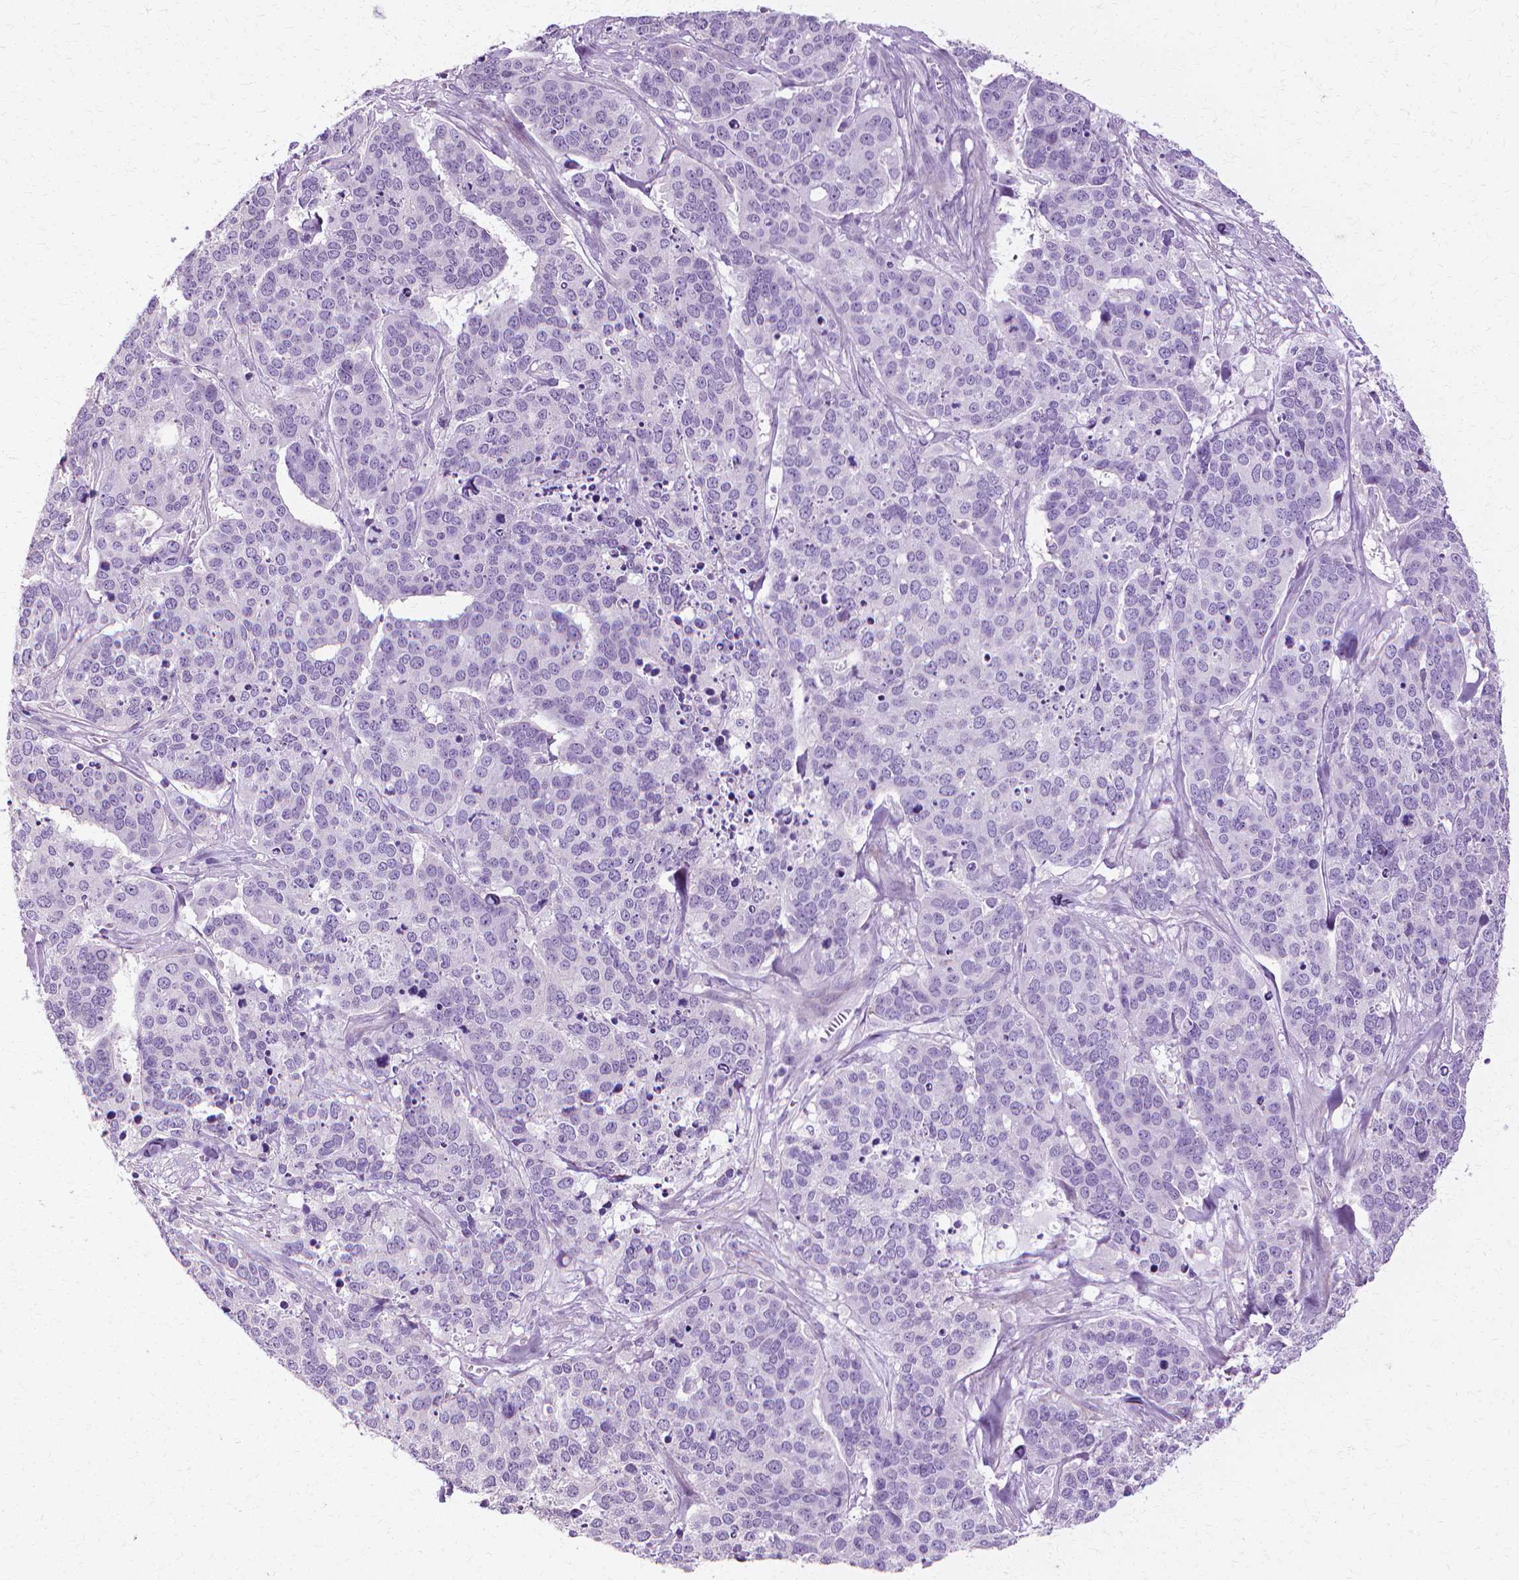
{"staining": {"intensity": "negative", "quantity": "none", "location": "none"}, "tissue": "ovarian cancer", "cell_type": "Tumor cells", "image_type": "cancer", "snomed": [{"axis": "morphology", "description": "Carcinoma, endometroid"}, {"axis": "topography", "description": "Ovary"}], "caption": "Human ovarian cancer (endometroid carcinoma) stained for a protein using immunohistochemistry displays no staining in tumor cells.", "gene": "CFAP157", "patient": {"sex": "female", "age": 65}}